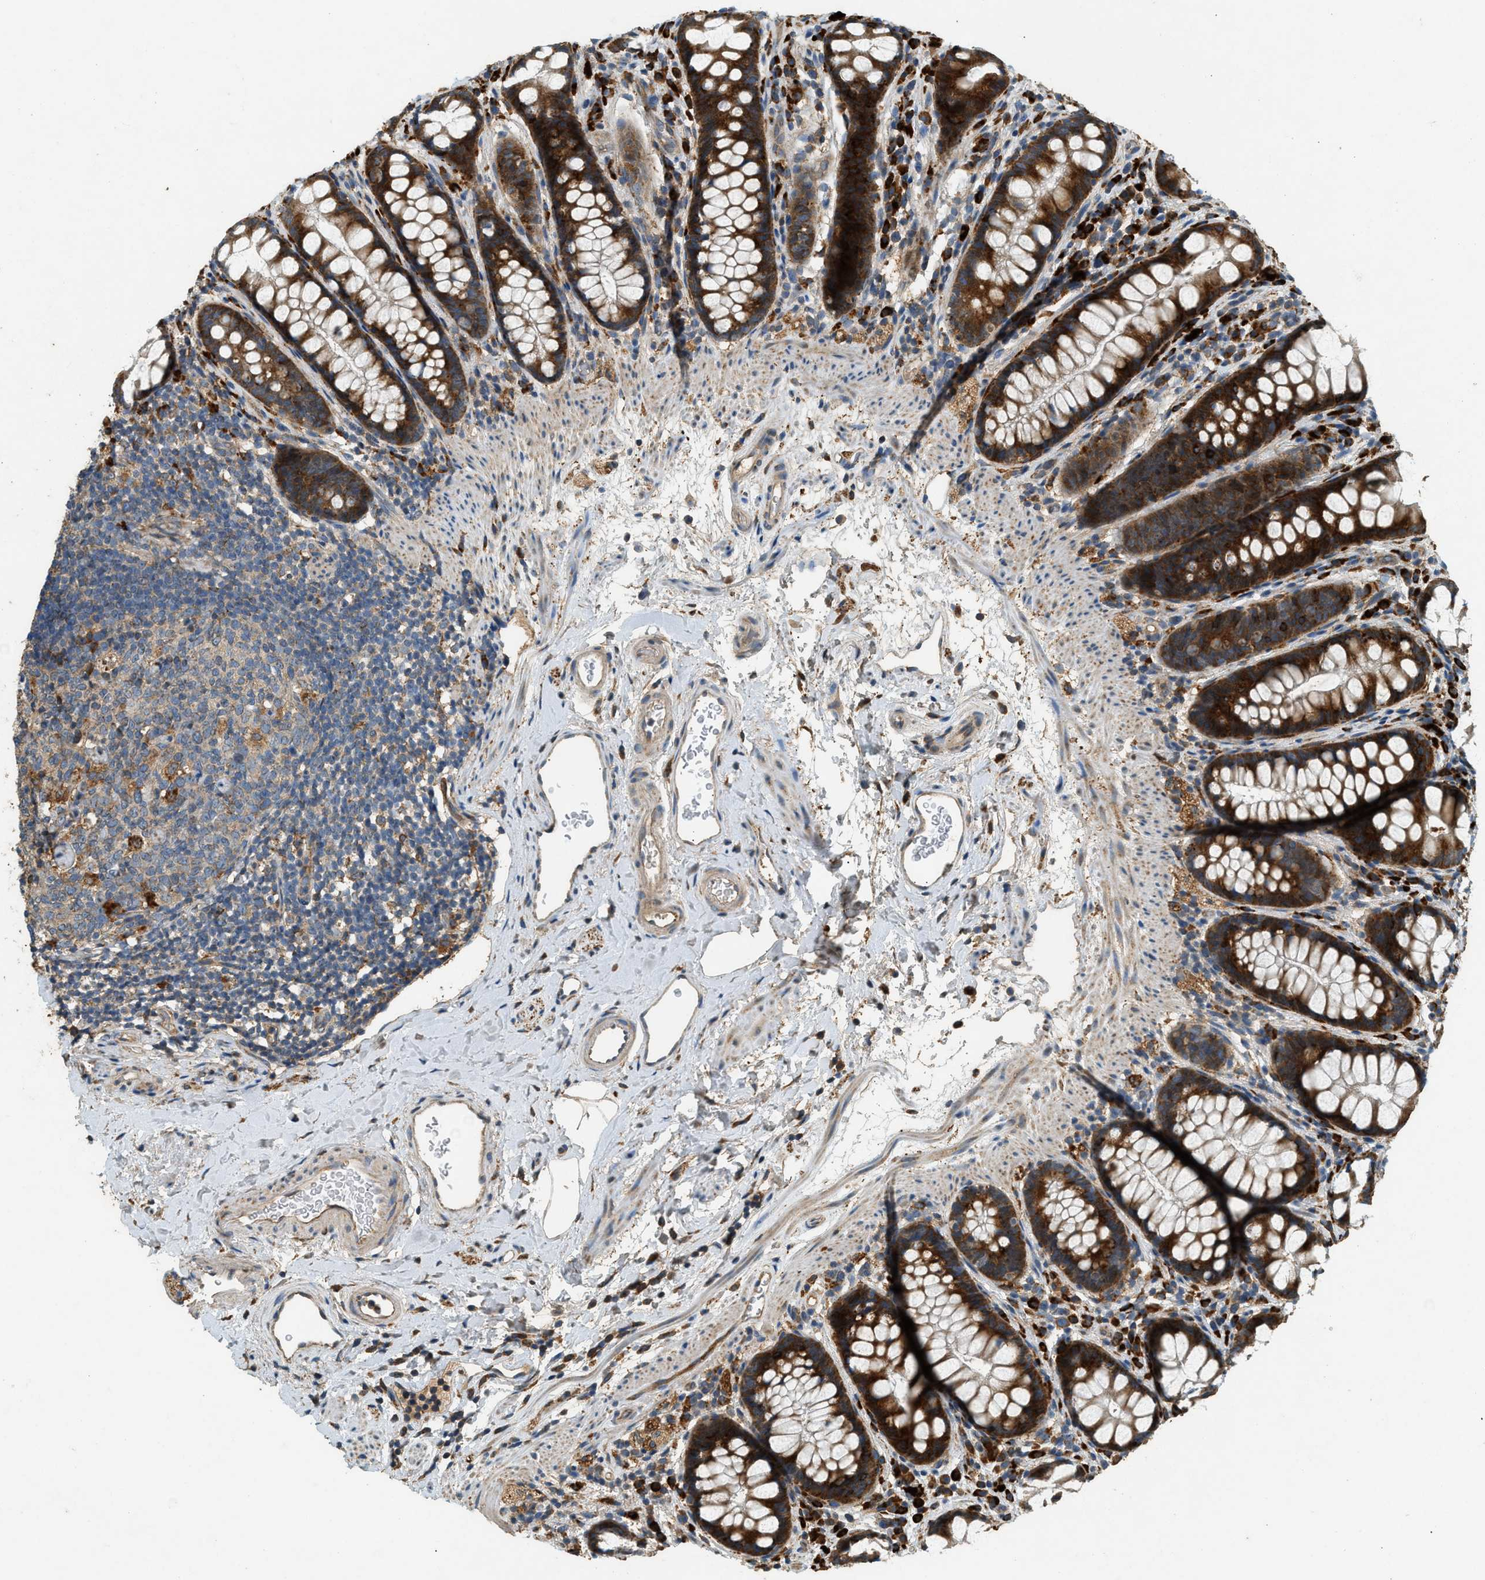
{"staining": {"intensity": "strong", "quantity": ">75%", "location": "cytoplasmic/membranous"}, "tissue": "rectum", "cell_type": "Glandular cells", "image_type": "normal", "snomed": [{"axis": "morphology", "description": "Normal tissue, NOS"}, {"axis": "topography", "description": "Rectum"}], "caption": "The immunohistochemical stain highlights strong cytoplasmic/membranous positivity in glandular cells of unremarkable rectum.", "gene": "CTSB", "patient": {"sex": "female", "age": 65}}